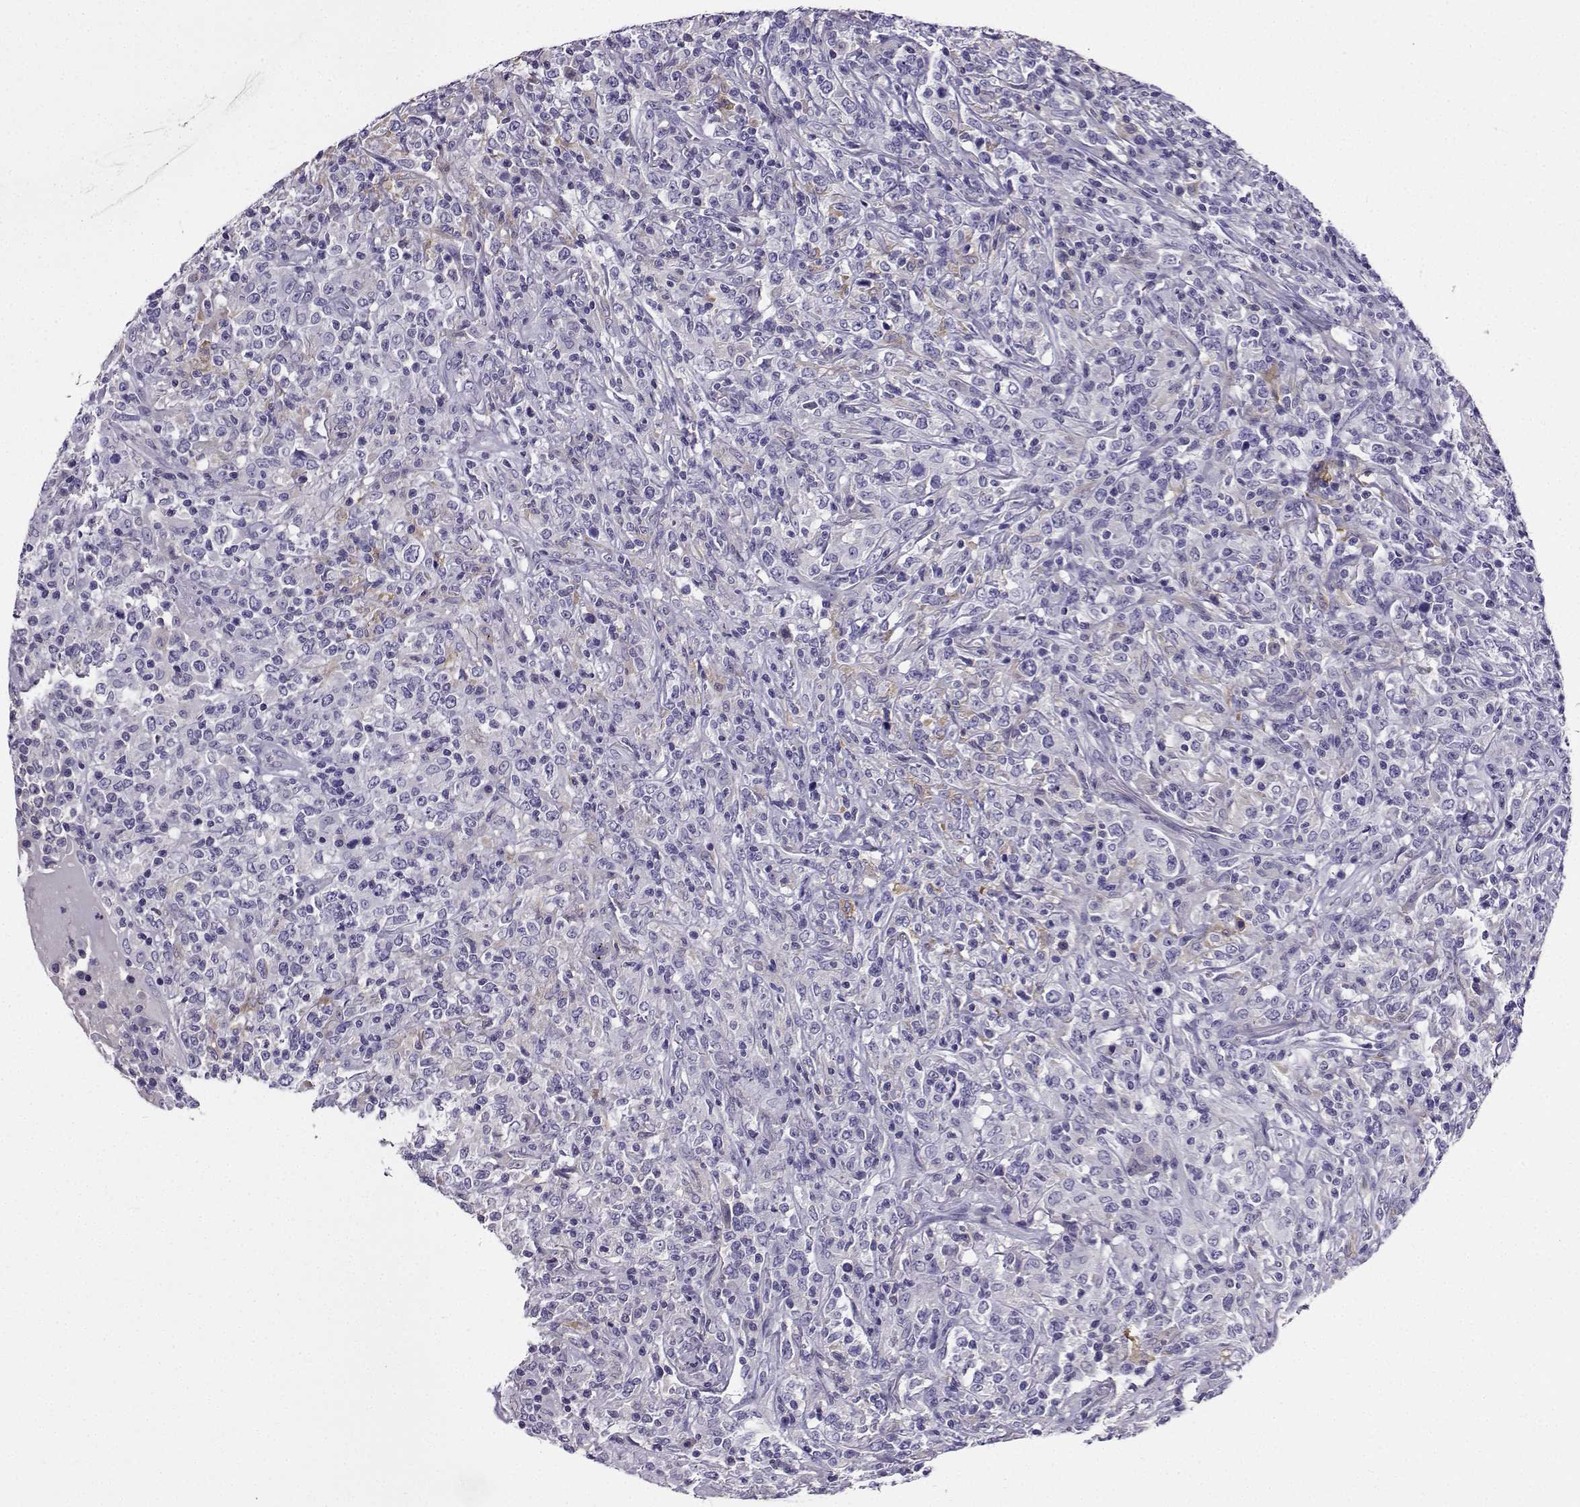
{"staining": {"intensity": "negative", "quantity": "none", "location": "none"}, "tissue": "lymphoma", "cell_type": "Tumor cells", "image_type": "cancer", "snomed": [{"axis": "morphology", "description": "Malignant lymphoma, non-Hodgkin's type, High grade"}, {"axis": "topography", "description": "Lung"}], "caption": "Lymphoma was stained to show a protein in brown. There is no significant staining in tumor cells. Nuclei are stained in blue.", "gene": "LINGO1", "patient": {"sex": "male", "age": 79}}